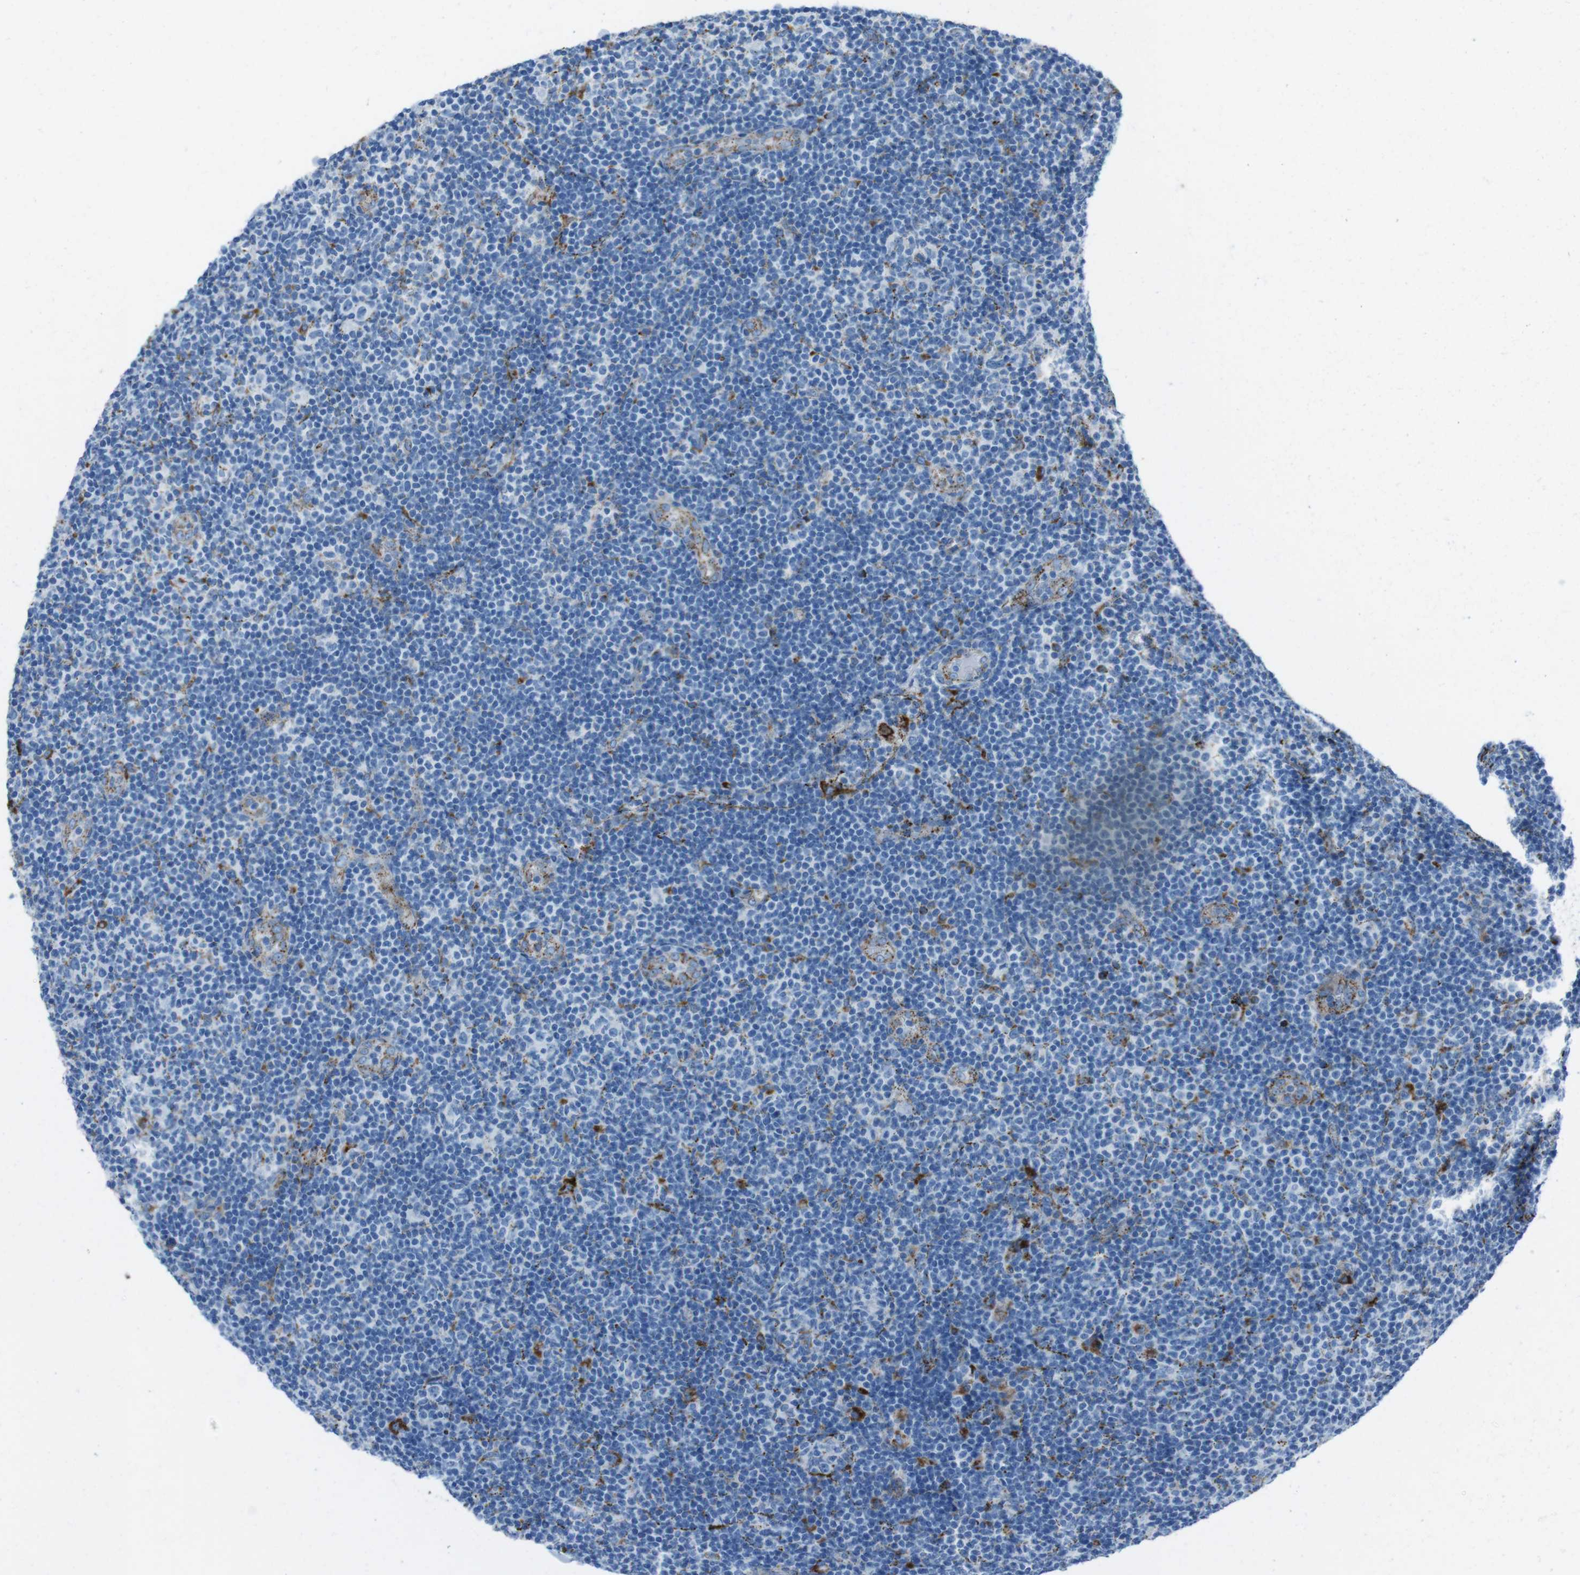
{"staining": {"intensity": "negative", "quantity": "none", "location": "none"}, "tissue": "lymphoma", "cell_type": "Tumor cells", "image_type": "cancer", "snomed": [{"axis": "morphology", "description": "Malignant lymphoma, non-Hodgkin's type, Low grade"}, {"axis": "topography", "description": "Lymph node"}], "caption": "Low-grade malignant lymphoma, non-Hodgkin's type stained for a protein using IHC reveals no positivity tumor cells.", "gene": "SCARB2", "patient": {"sex": "male", "age": 83}}